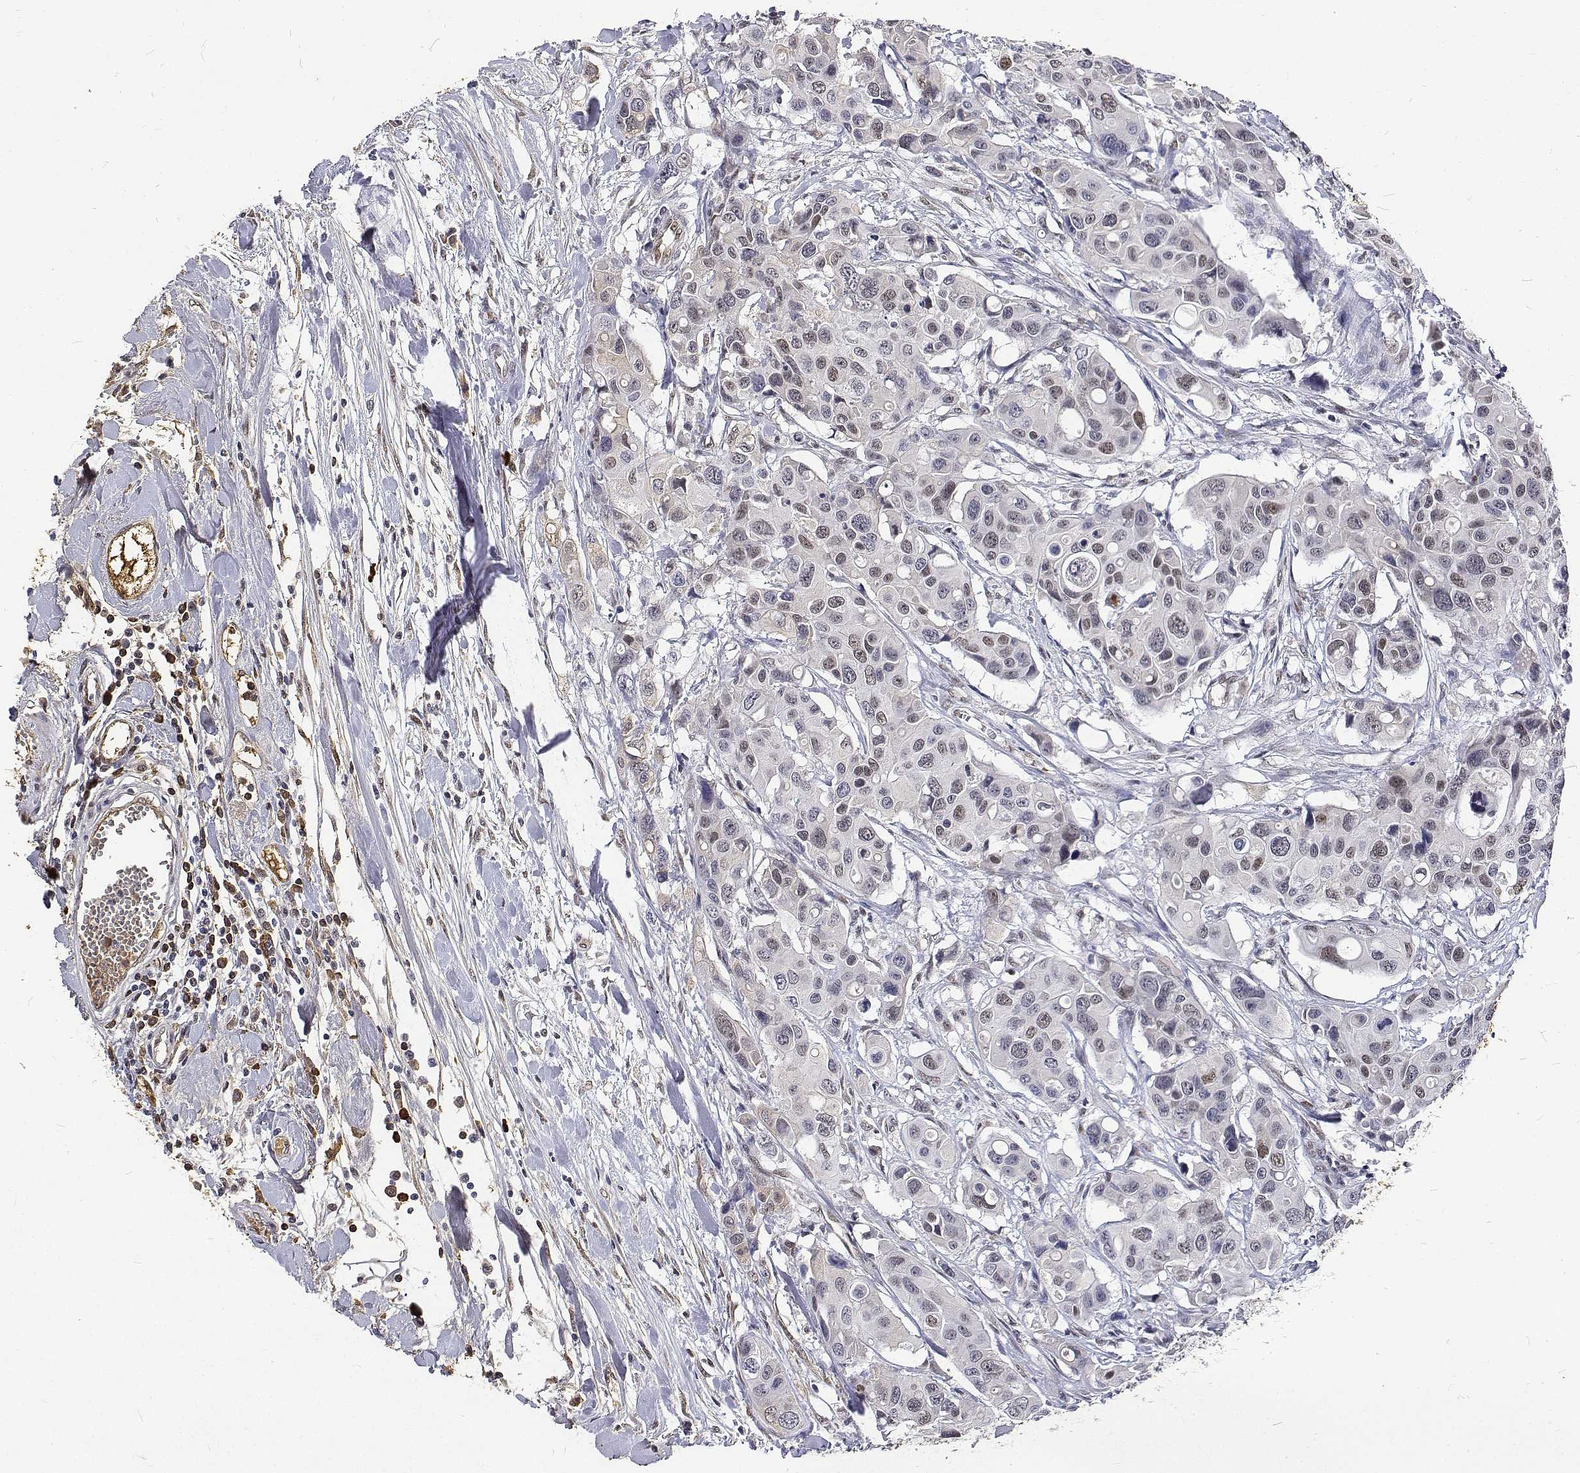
{"staining": {"intensity": "weak", "quantity": "<25%", "location": "nuclear"}, "tissue": "colorectal cancer", "cell_type": "Tumor cells", "image_type": "cancer", "snomed": [{"axis": "morphology", "description": "Adenocarcinoma, NOS"}, {"axis": "topography", "description": "Colon"}], "caption": "A micrograph of human colorectal cancer is negative for staining in tumor cells.", "gene": "ATRX", "patient": {"sex": "male", "age": 77}}